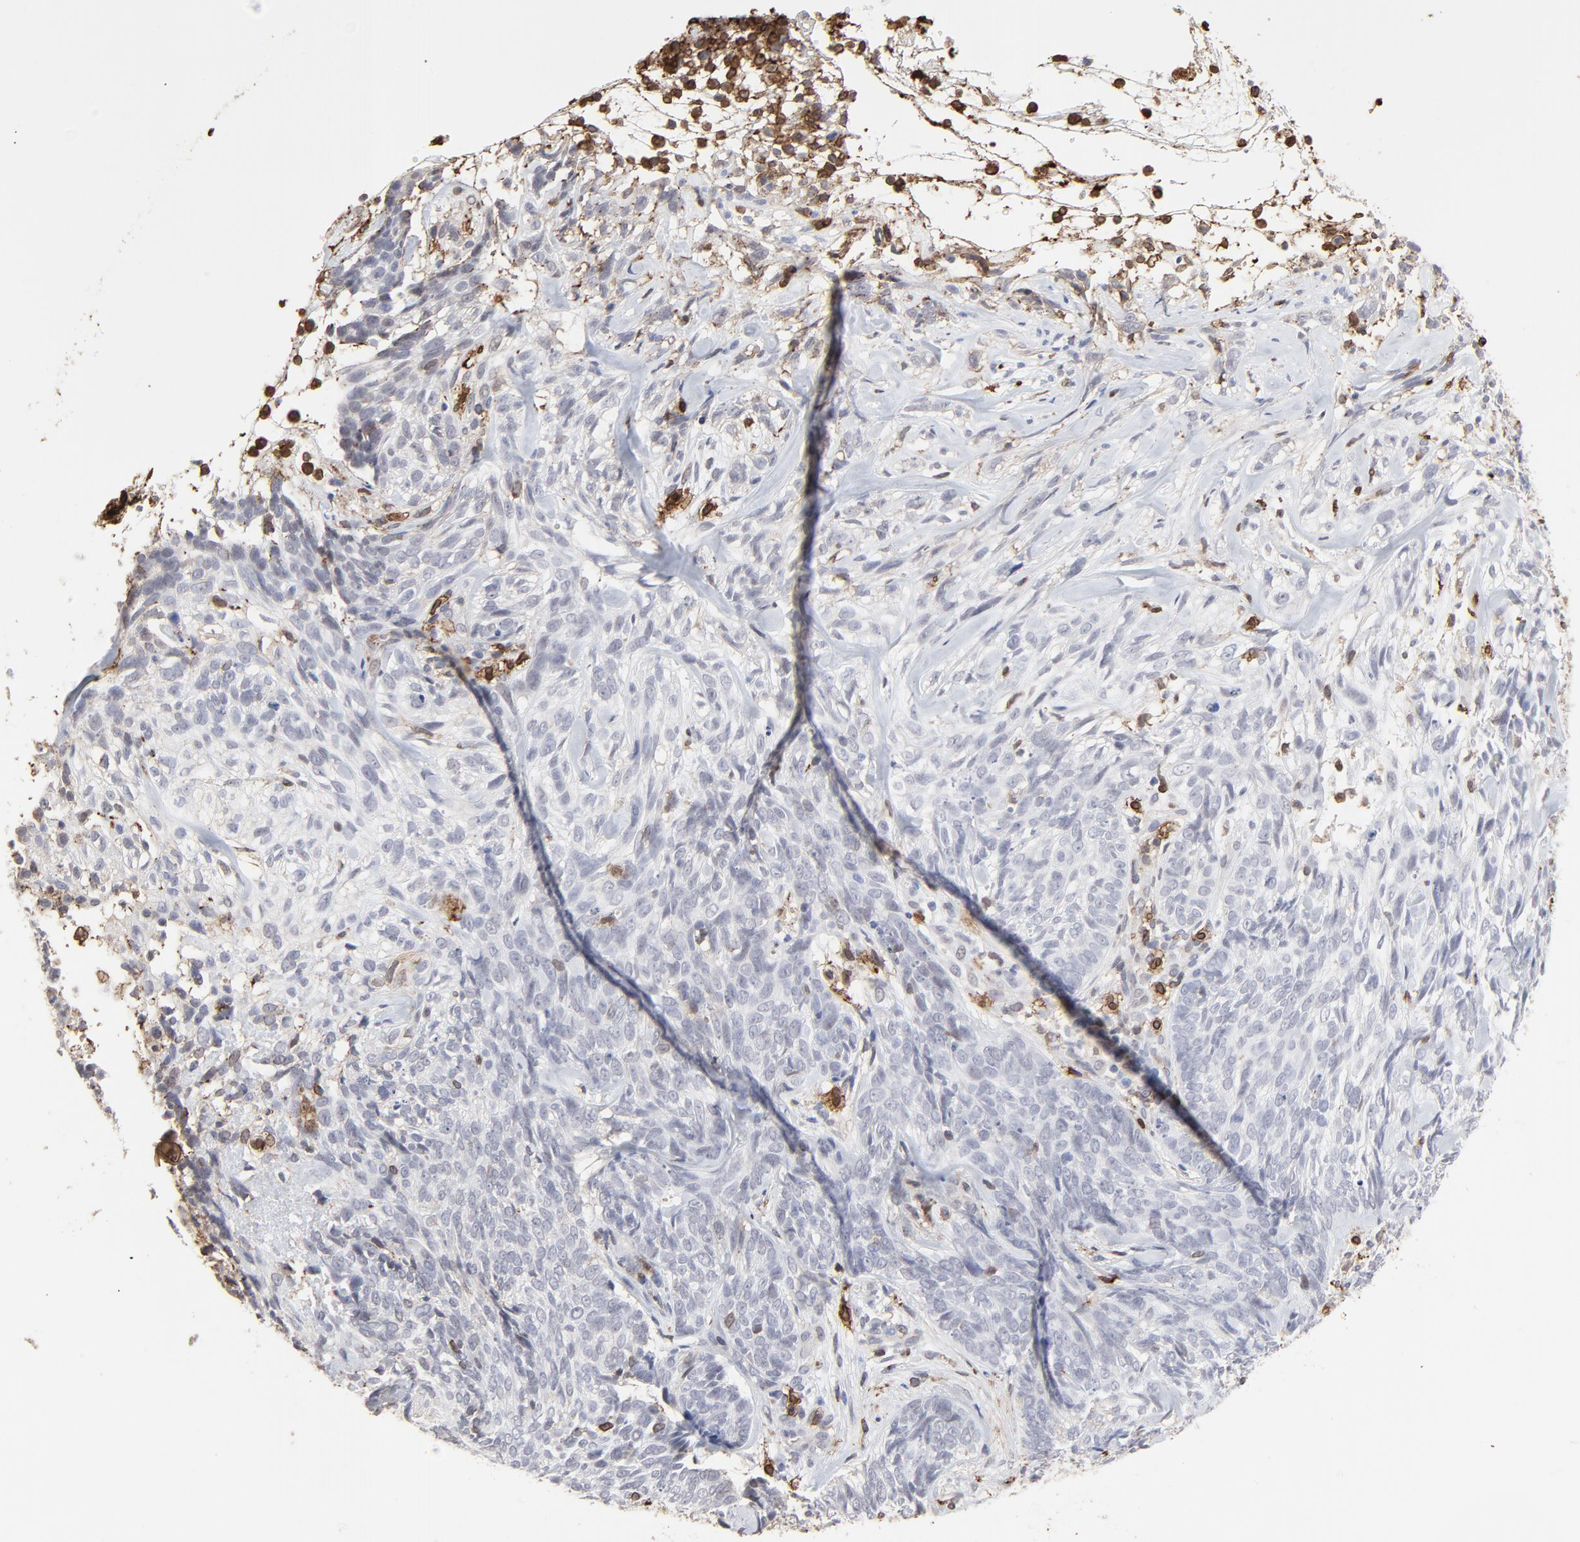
{"staining": {"intensity": "moderate", "quantity": "<25%", "location": "cytoplasmic/membranous,nuclear"}, "tissue": "skin cancer", "cell_type": "Tumor cells", "image_type": "cancer", "snomed": [{"axis": "morphology", "description": "Basal cell carcinoma"}, {"axis": "topography", "description": "Skin"}], "caption": "A photomicrograph of skin cancer (basal cell carcinoma) stained for a protein shows moderate cytoplasmic/membranous and nuclear brown staining in tumor cells.", "gene": "SLC6A14", "patient": {"sex": "male", "age": 72}}